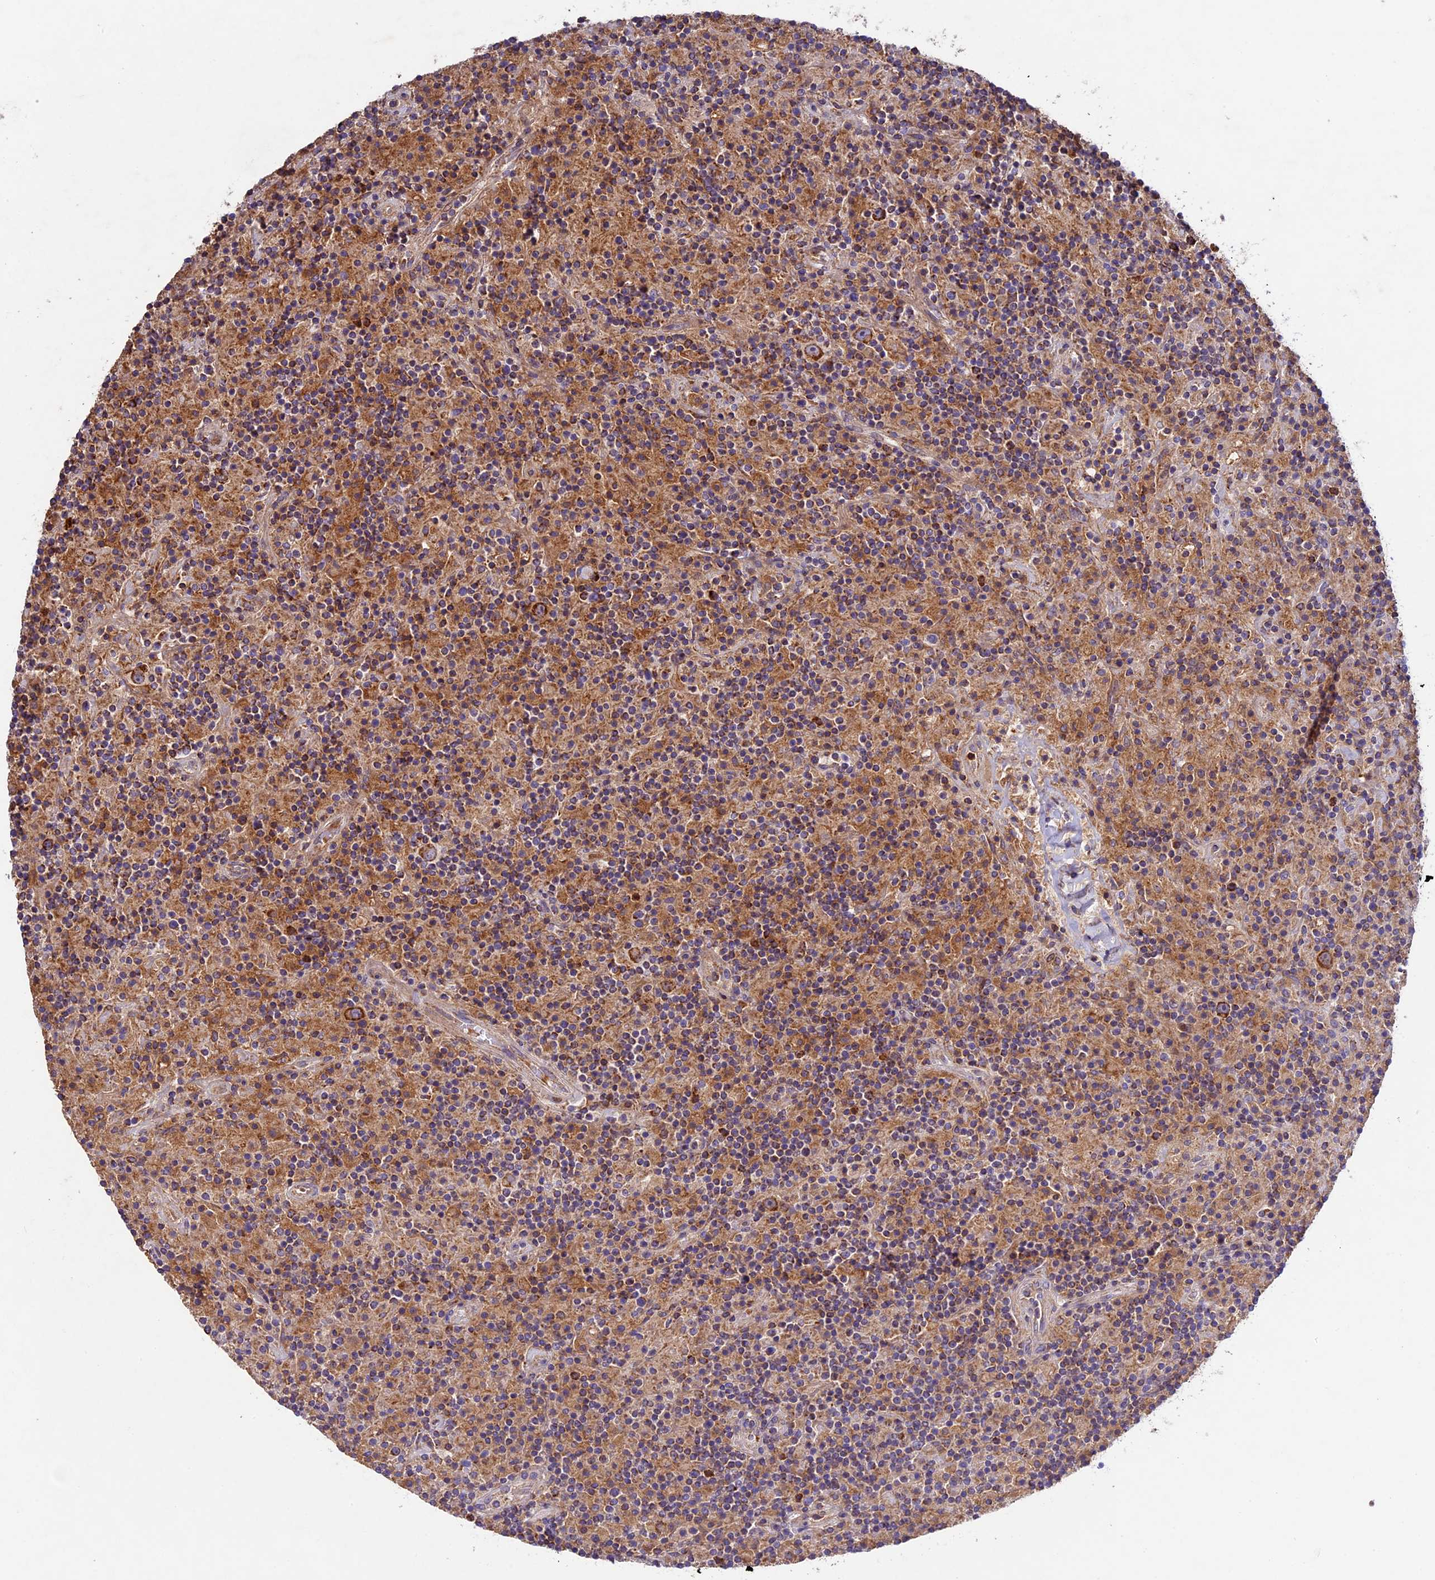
{"staining": {"intensity": "moderate", "quantity": ">75%", "location": "cytoplasmic/membranous"}, "tissue": "lymphoma", "cell_type": "Tumor cells", "image_type": "cancer", "snomed": [{"axis": "morphology", "description": "Hodgkin's disease, NOS"}, {"axis": "topography", "description": "Lymph node"}], "caption": "Human Hodgkin's disease stained for a protein (brown) shows moderate cytoplasmic/membranous positive staining in about >75% of tumor cells.", "gene": "OCEL1", "patient": {"sex": "male", "age": 70}}